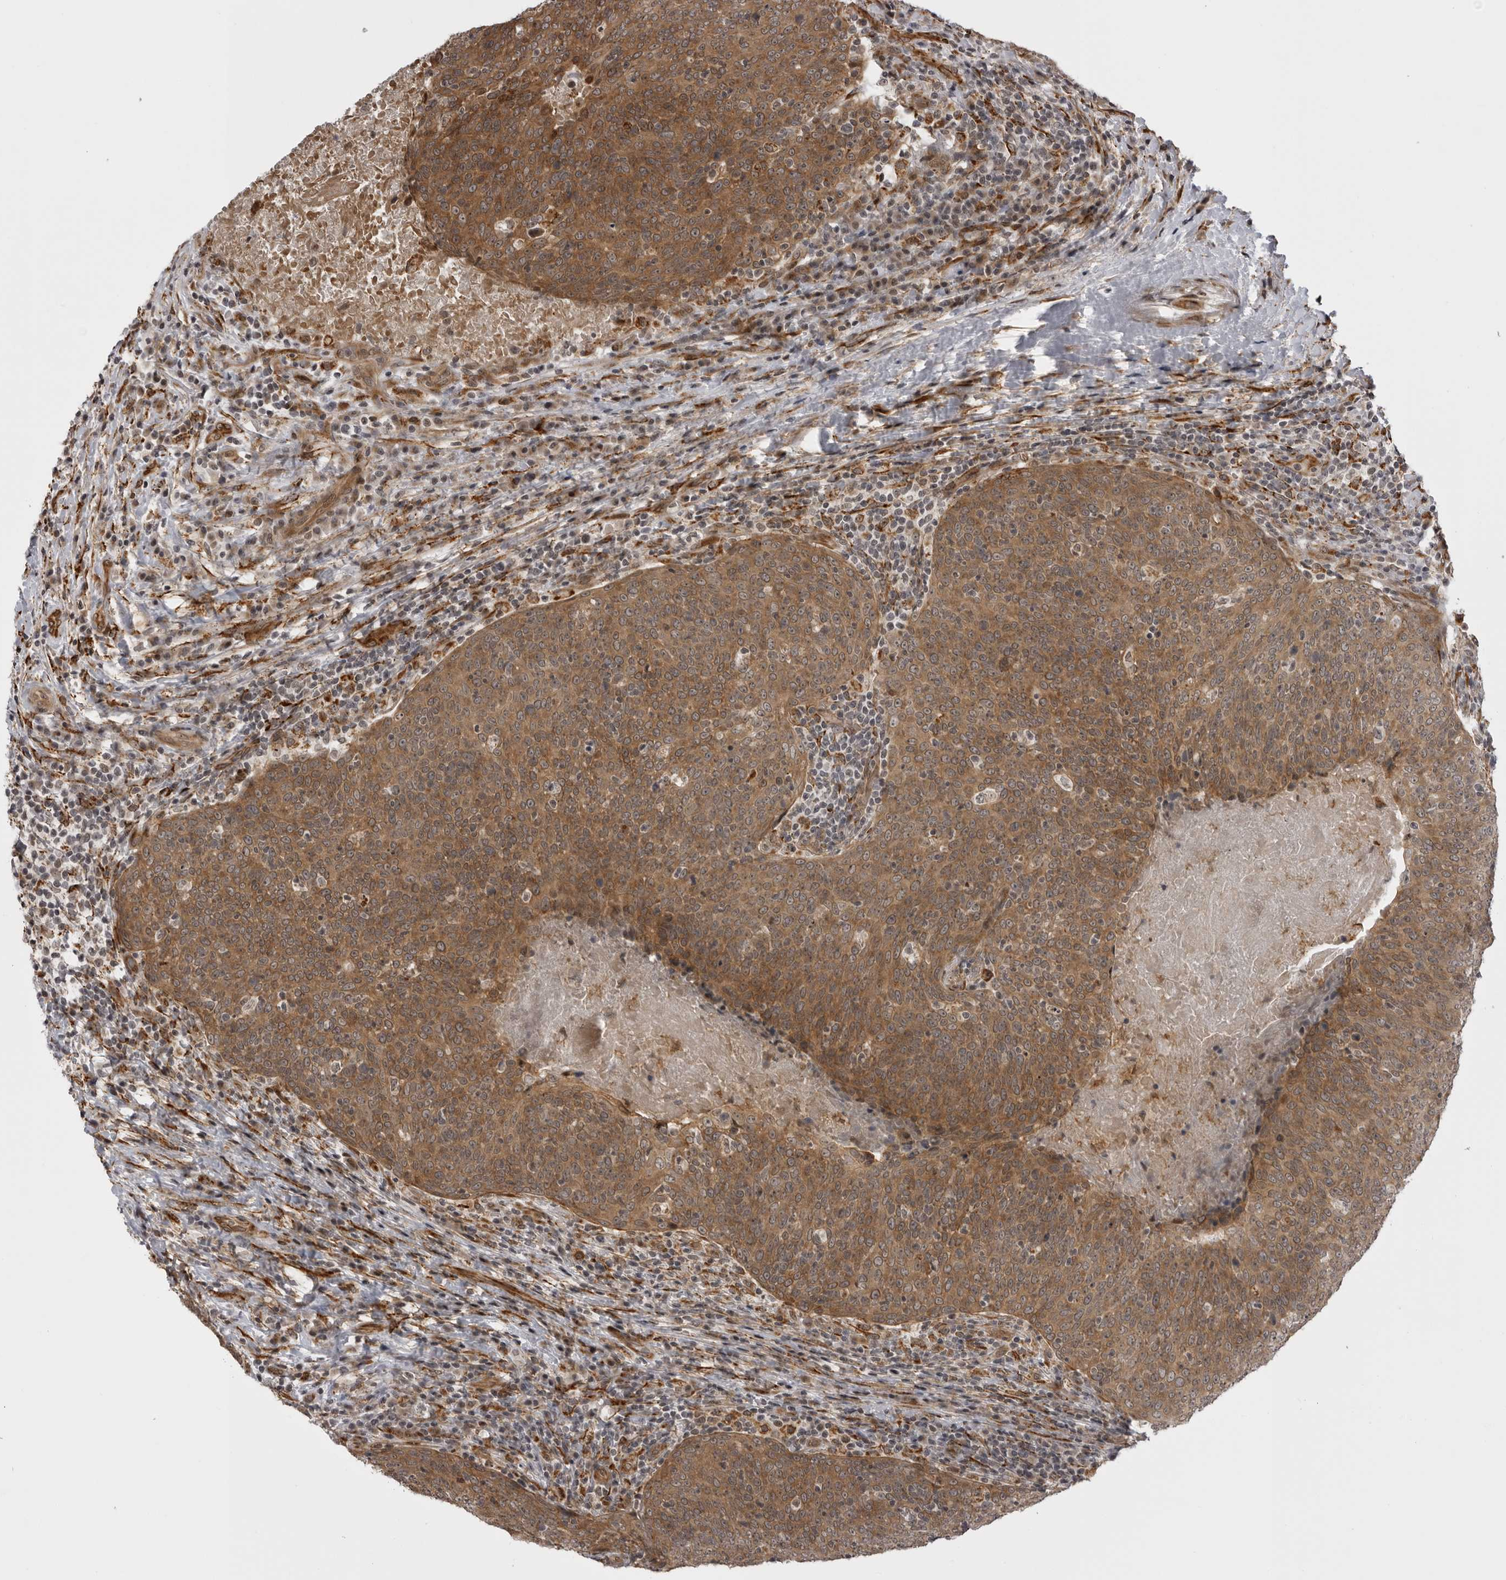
{"staining": {"intensity": "moderate", "quantity": ">75%", "location": "cytoplasmic/membranous"}, "tissue": "head and neck cancer", "cell_type": "Tumor cells", "image_type": "cancer", "snomed": [{"axis": "morphology", "description": "Squamous cell carcinoma, NOS"}, {"axis": "morphology", "description": "Squamous cell carcinoma, metastatic, NOS"}, {"axis": "topography", "description": "Lymph node"}, {"axis": "topography", "description": "Head-Neck"}], "caption": "This is an image of immunohistochemistry (IHC) staining of head and neck cancer (metastatic squamous cell carcinoma), which shows moderate staining in the cytoplasmic/membranous of tumor cells.", "gene": "DNAH14", "patient": {"sex": "male", "age": 62}}